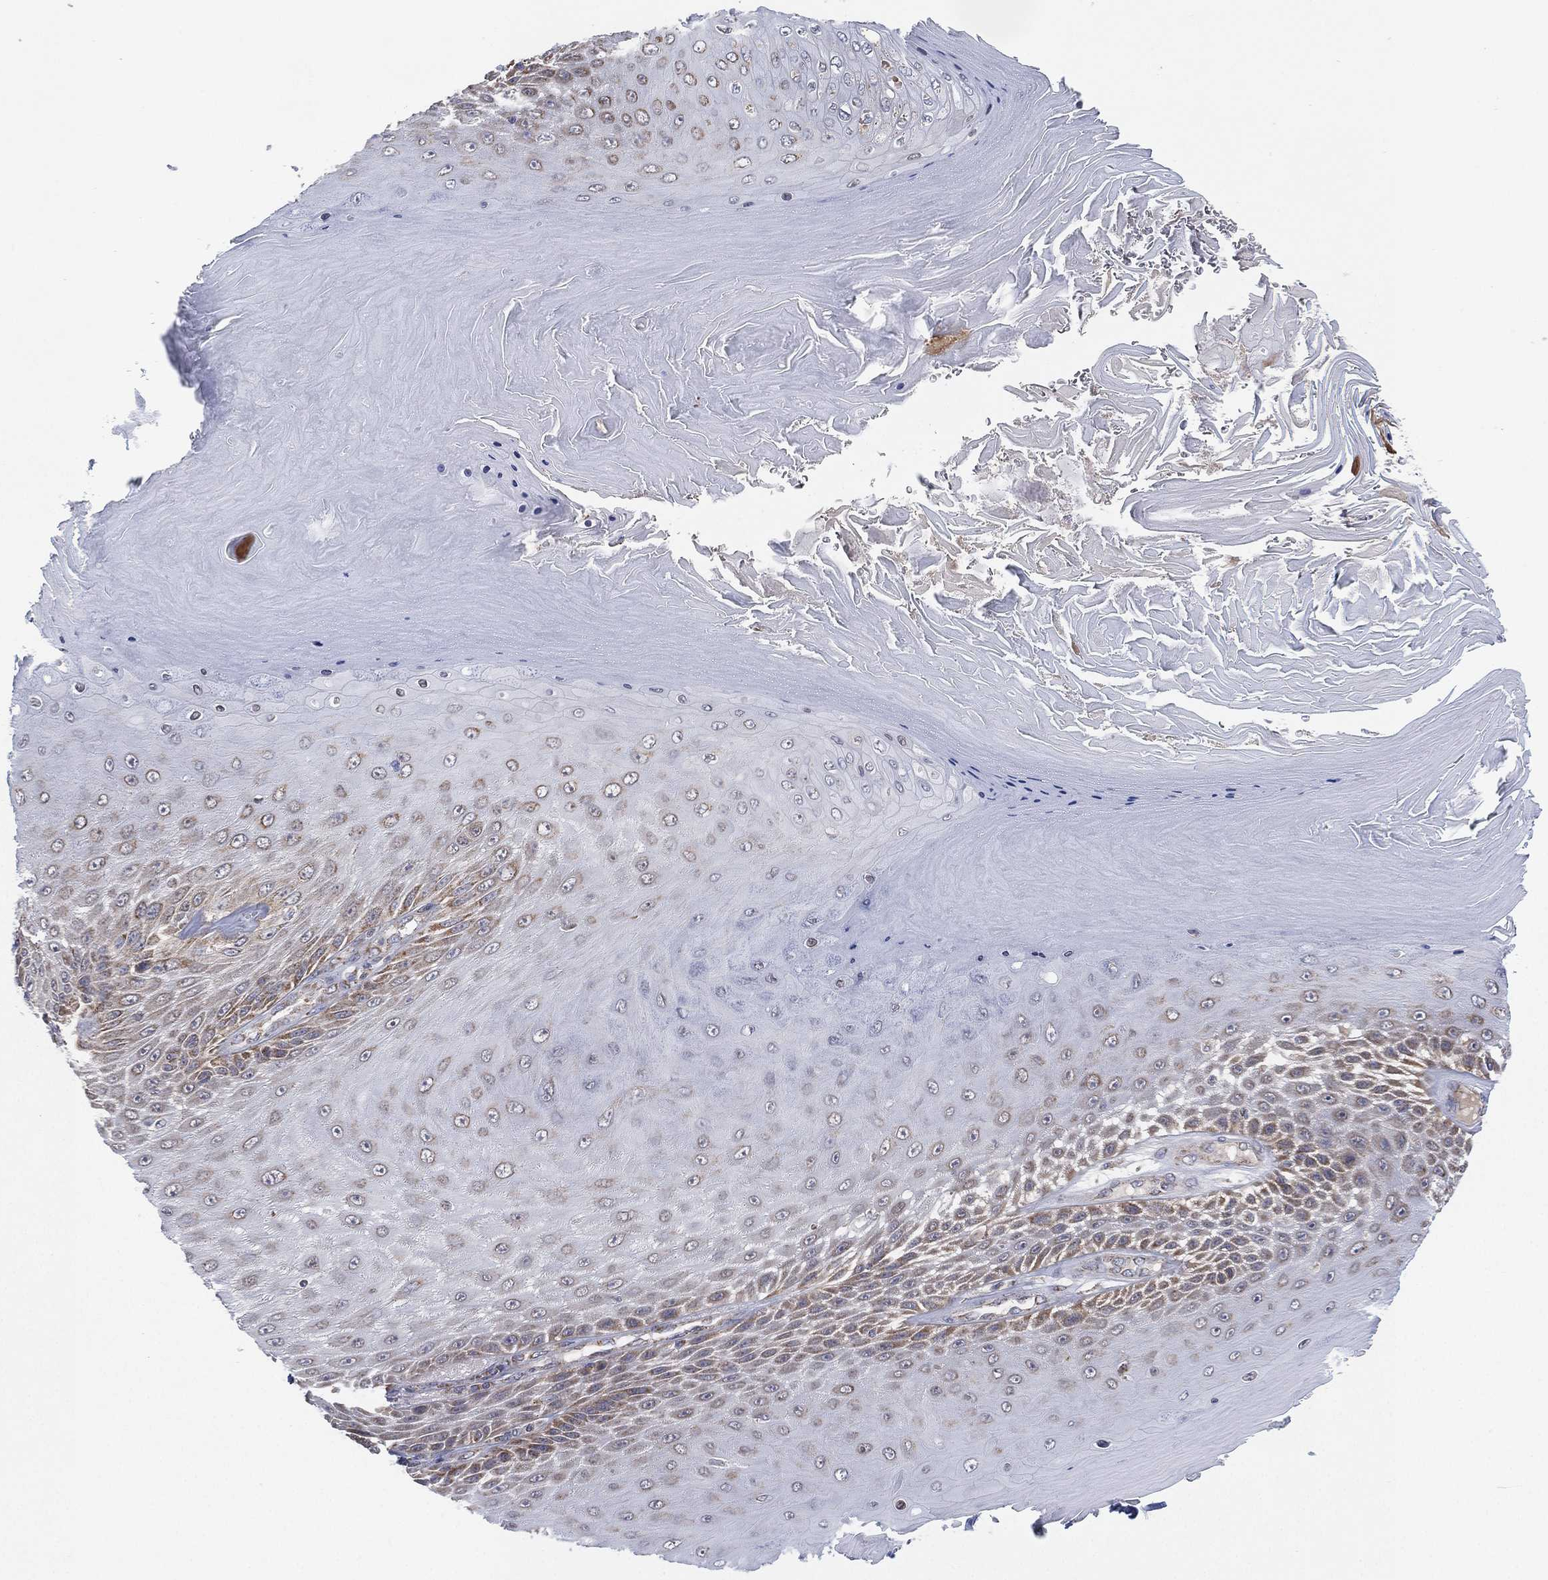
{"staining": {"intensity": "weak", "quantity": "<25%", "location": "cytoplasmic/membranous"}, "tissue": "skin cancer", "cell_type": "Tumor cells", "image_type": "cancer", "snomed": [{"axis": "morphology", "description": "Squamous cell carcinoma, NOS"}, {"axis": "topography", "description": "Skin"}], "caption": "Tumor cells show no significant protein staining in squamous cell carcinoma (skin).", "gene": "PSMG4", "patient": {"sex": "male", "age": 62}}